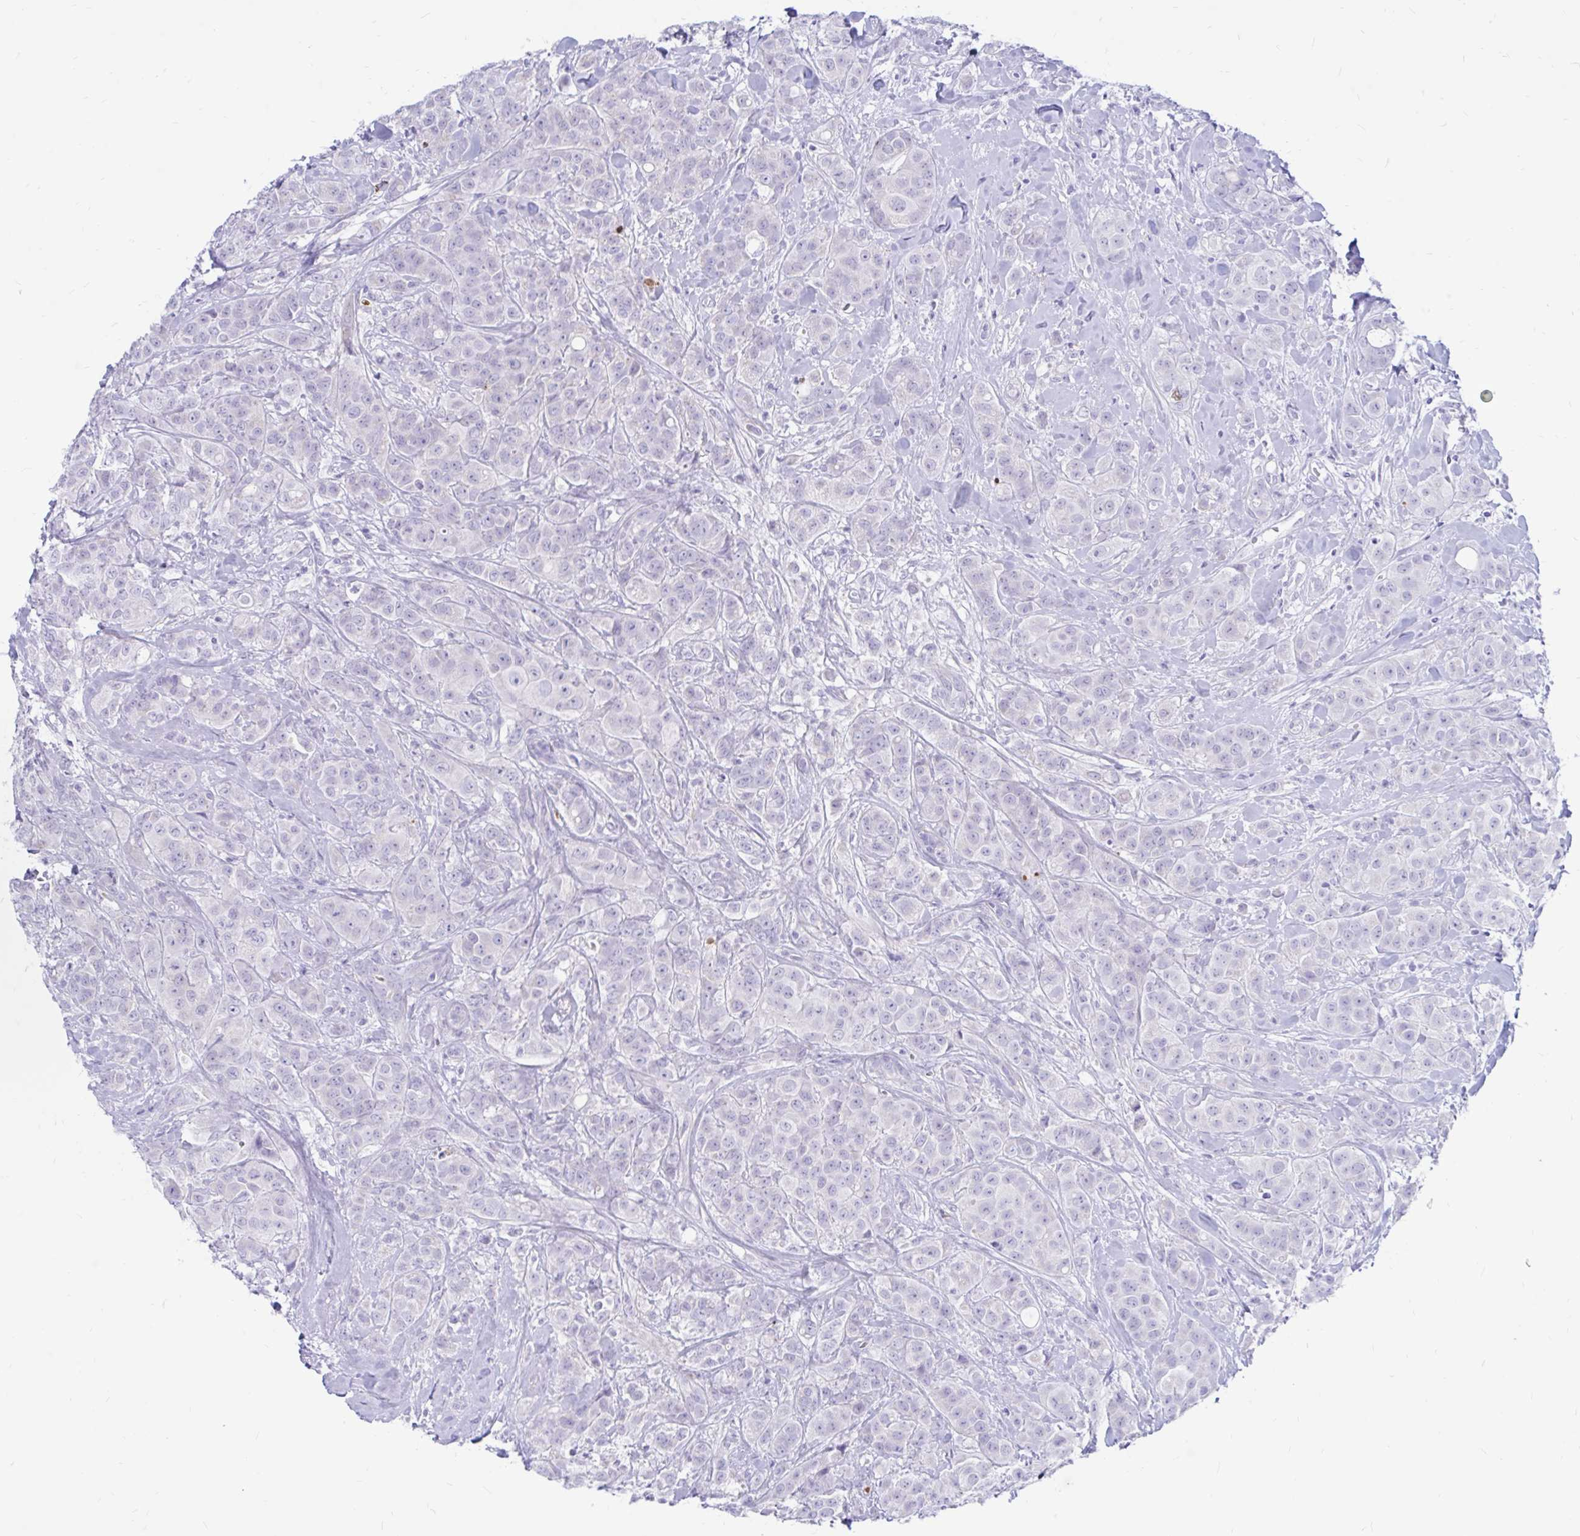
{"staining": {"intensity": "negative", "quantity": "none", "location": "none"}, "tissue": "breast cancer", "cell_type": "Tumor cells", "image_type": "cancer", "snomed": [{"axis": "morphology", "description": "Normal tissue, NOS"}, {"axis": "morphology", "description": "Duct carcinoma"}, {"axis": "topography", "description": "Breast"}], "caption": "Tumor cells are negative for brown protein staining in infiltrating ductal carcinoma (breast). Nuclei are stained in blue.", "gene": "IGSF5", "patient": {"sex": "female", "age": 43}}